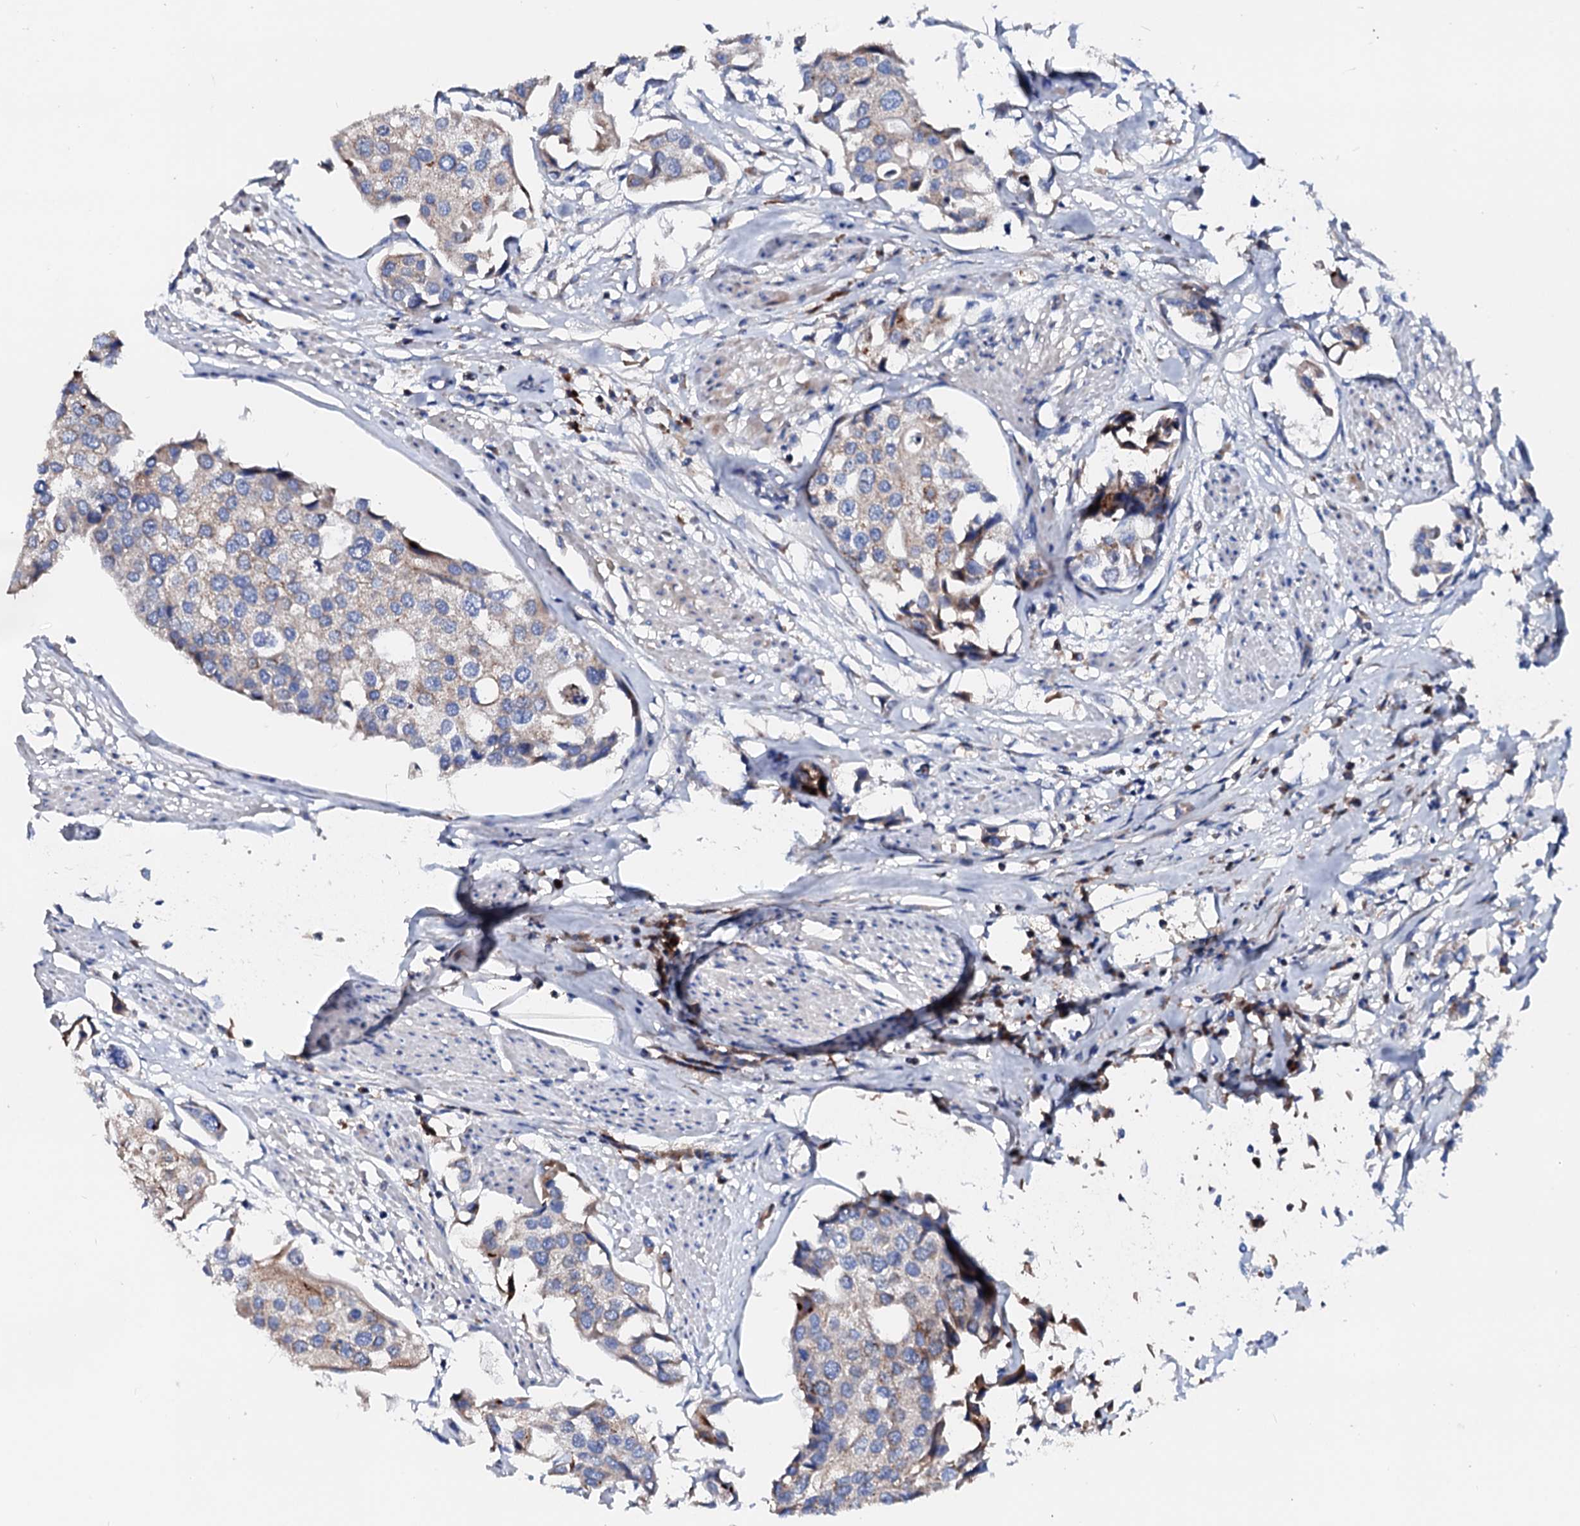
{"staining": {"intensity": "weak", "quantity": "<25%", "location": "cytoplasmic/membranous"}, "tissue": "urothelial cancer", "cell_type": "Tumor cells", "image_type": "cancer", "snomed": [{"axis": "morphology", "description": "Urothelial carcinoma, High grade"}, {"axis": "topography", "description": "Urinary bladder"}], "caption": "IHC photomicrograph of human high-grade urothelial carcinoma stained for a protein (brown), which demonstrates no positivity in tumor cells.", "gene": "SLC10A7", "patient": {"sex": "male", "age": 64}}